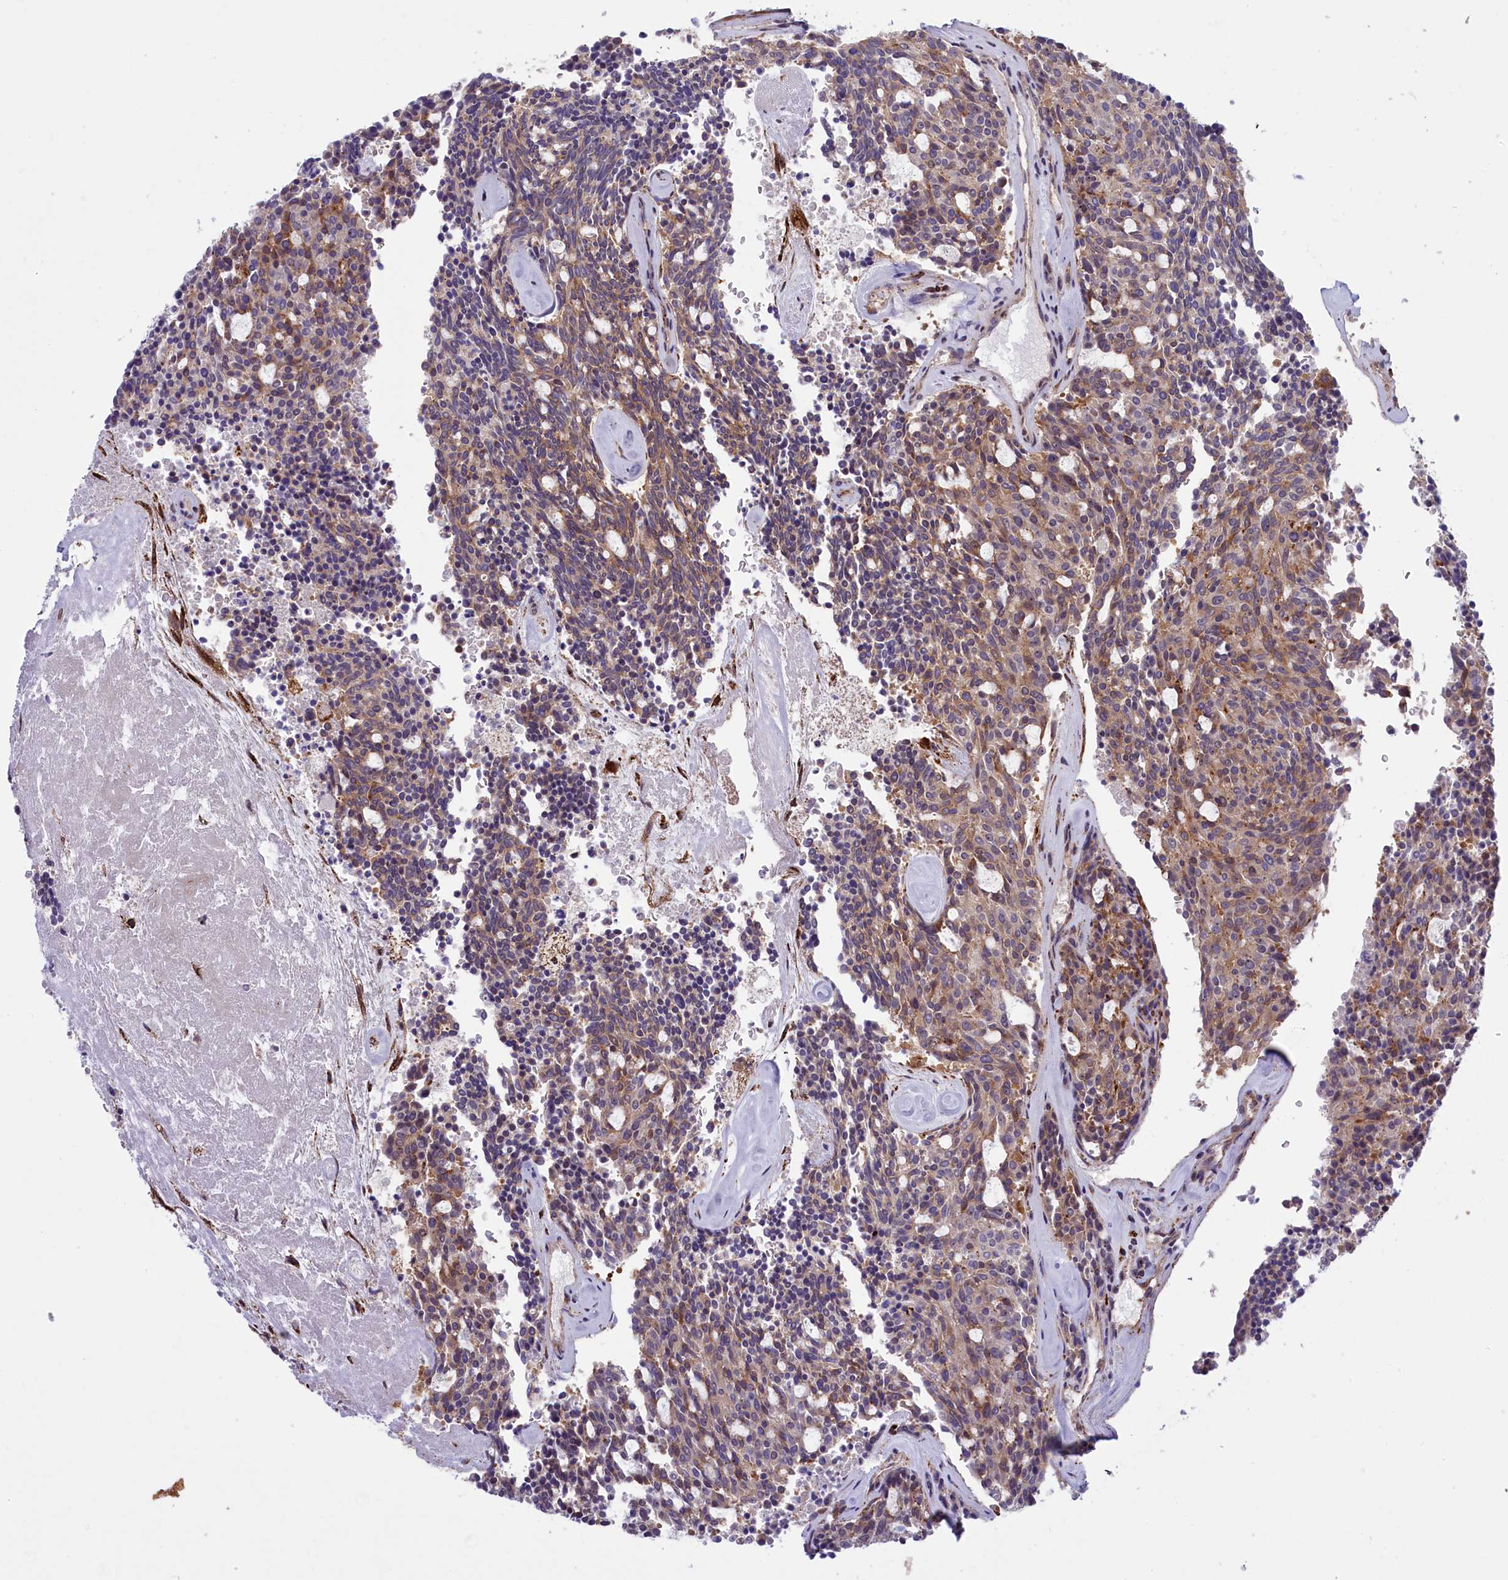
{"staining": {"intensity": "moderate", "quantity": ">75%", "location": "cytoplasmic/membranous"}, "tissue": "carcinoid", "cell_type": "Tumor cells", "image_type": "cancer", "snomed": [{"axis": "morphology", "description": "Carcinoid, malignant, NOS"}, {"axis": "topography", "description": "Pancreas"}], "caption": "Brown immunohistochemical staining in malignant carcinoid reveals moderate cytoplasmic/membranous expression in approximately >75% of tumor cells. Using DAB (3,3'-diaminobenzidine) (brown) and hematoxylin (blue) stains, captured at high magnification using brightfield microscopy.", "gene": "MAN2B1", "patient": {"sex": "female", "age": 54}}